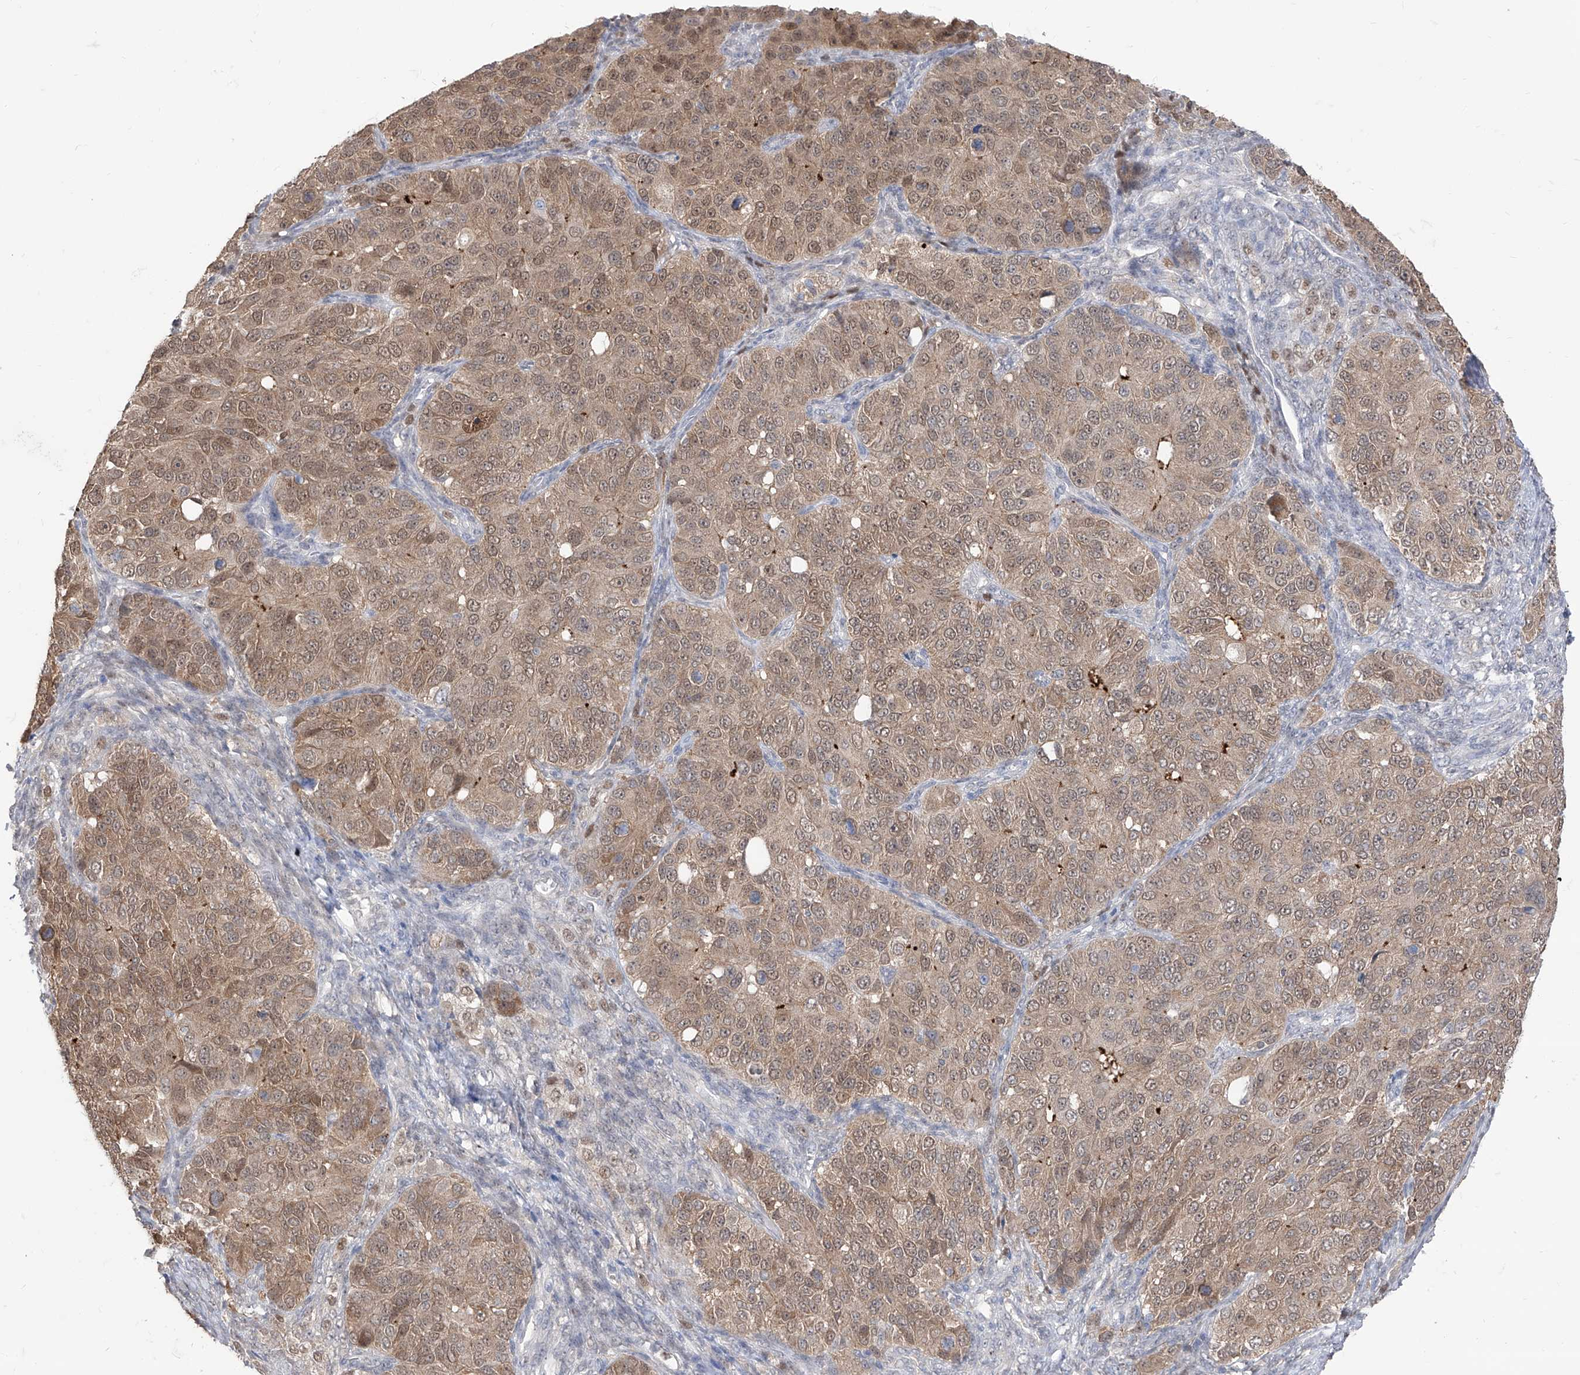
{"staining": {"intensity": "moderate", "quantity": ">75%", "location": "cytoplasmic/membranous,nuclear"}, "tissue": "ovarian cancer", "cell_type": "Tumor cells", "image_type": "cancer", "snomed": [{"axis": "morphology", "description": "Carcinoma, endometroid"}, {"axis": "topography", "description": "Ovary"}], "caption": "Immunohistochemical staining of human ovarian endometroid carcinoma displays medium levels of moderate cytoplasmic/membranous and nuclear expression in about >75% of tumor cells. The protein of interest is shown in brown color, while the nuclei are stained blue.", "gene": "BROX", "patient": {"sex": "female", "age": 51}}